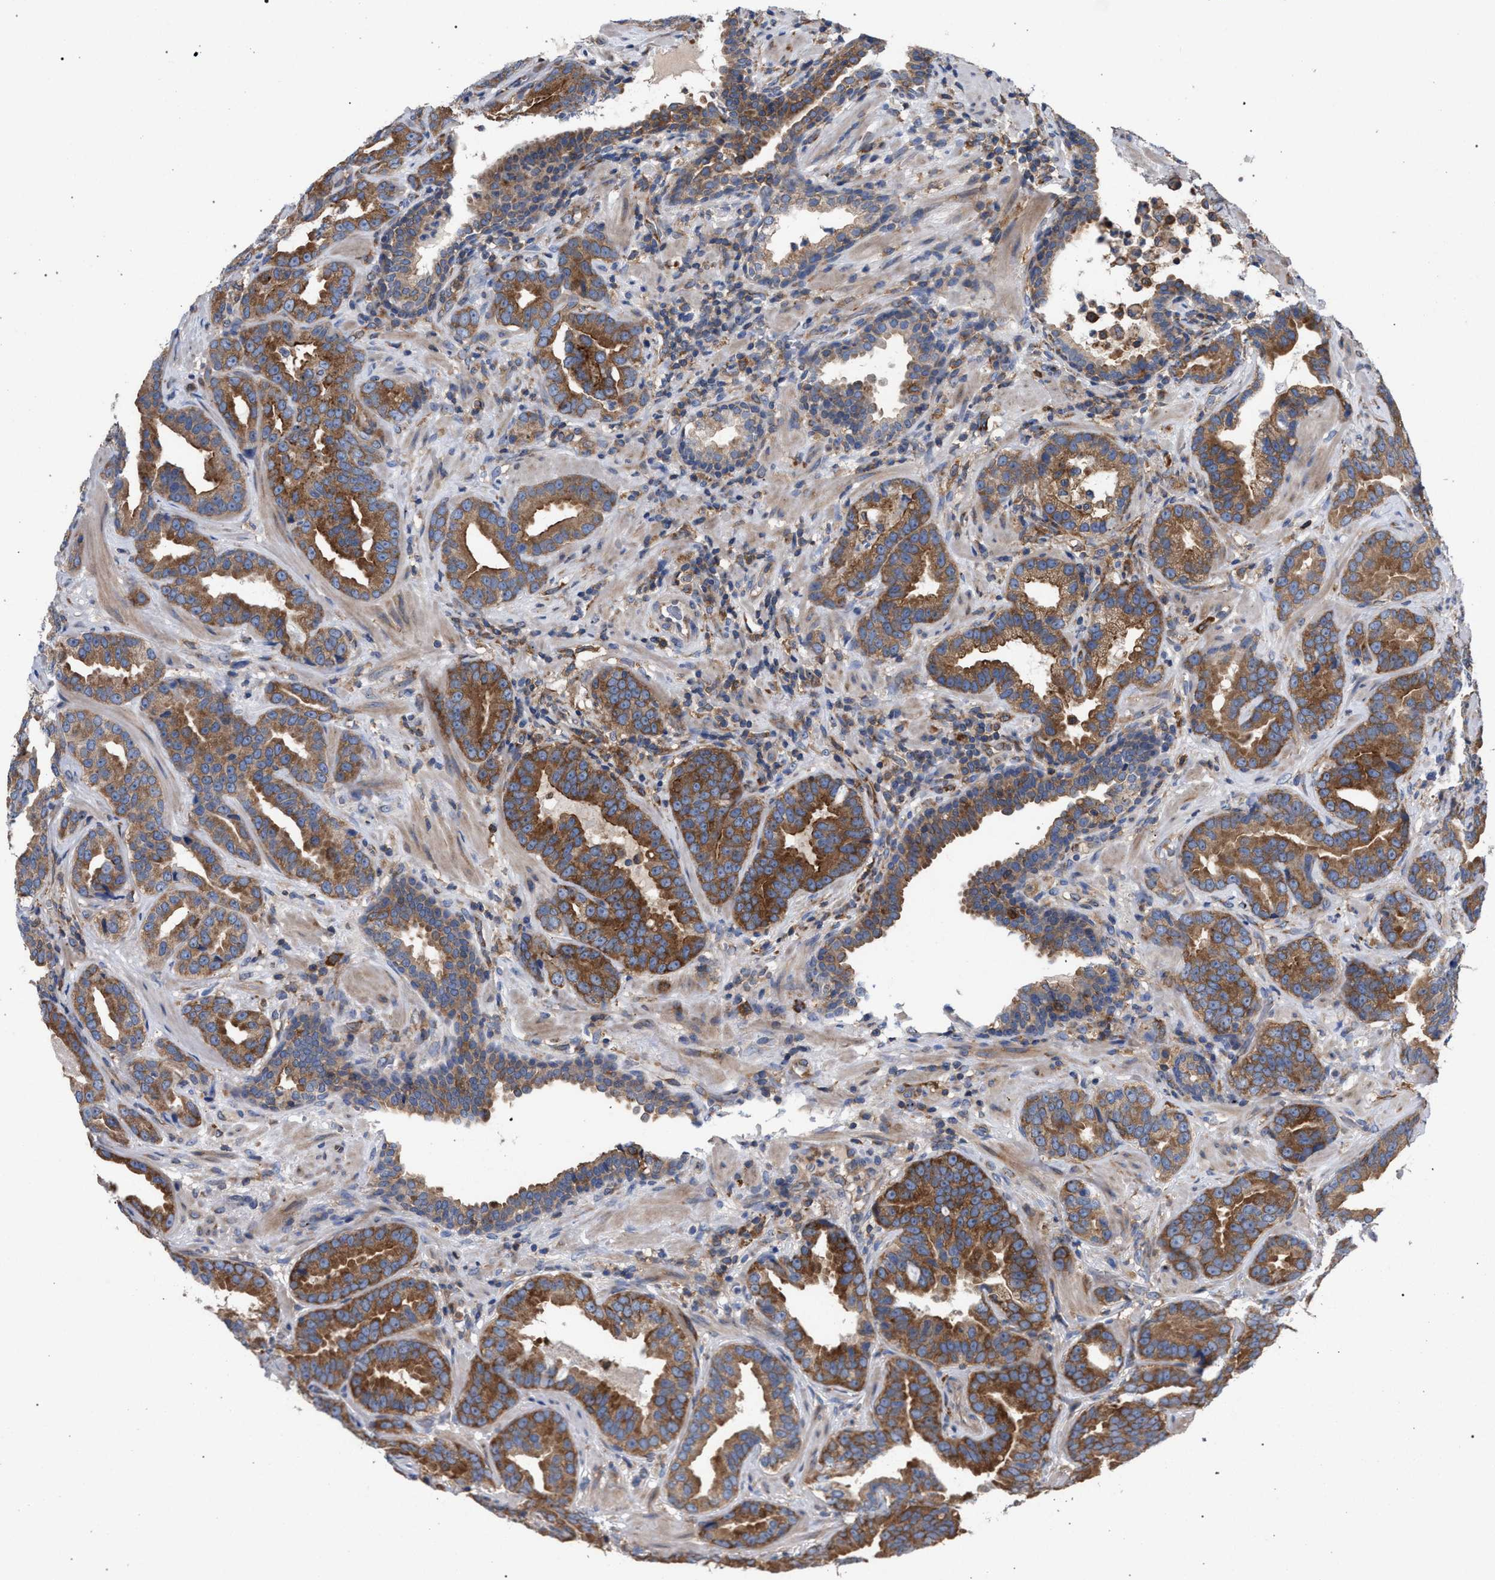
{"staining": {"intensity": "strong", "quantity": ">75%", "location": "cytoplasmic/membranous"}, "tissue": "prostate cancer", "cell_type": "Tumor cells", "image_type": "cancer", "snomed": [{"axis": "morphology", "description": "Adenocarcinoma, Low grade"}, {"axis": "topography", "description": "Prostate"}], "caption": "This image reveals immunohistochemistry staining of human low-grade adenocarcinoma (prostate), with high strong cytoplasmic/membranous positivity in approximately >75% of tumor cells.", "gene": "CDR2L", "patient": {"sex": "male", "age": 59}}